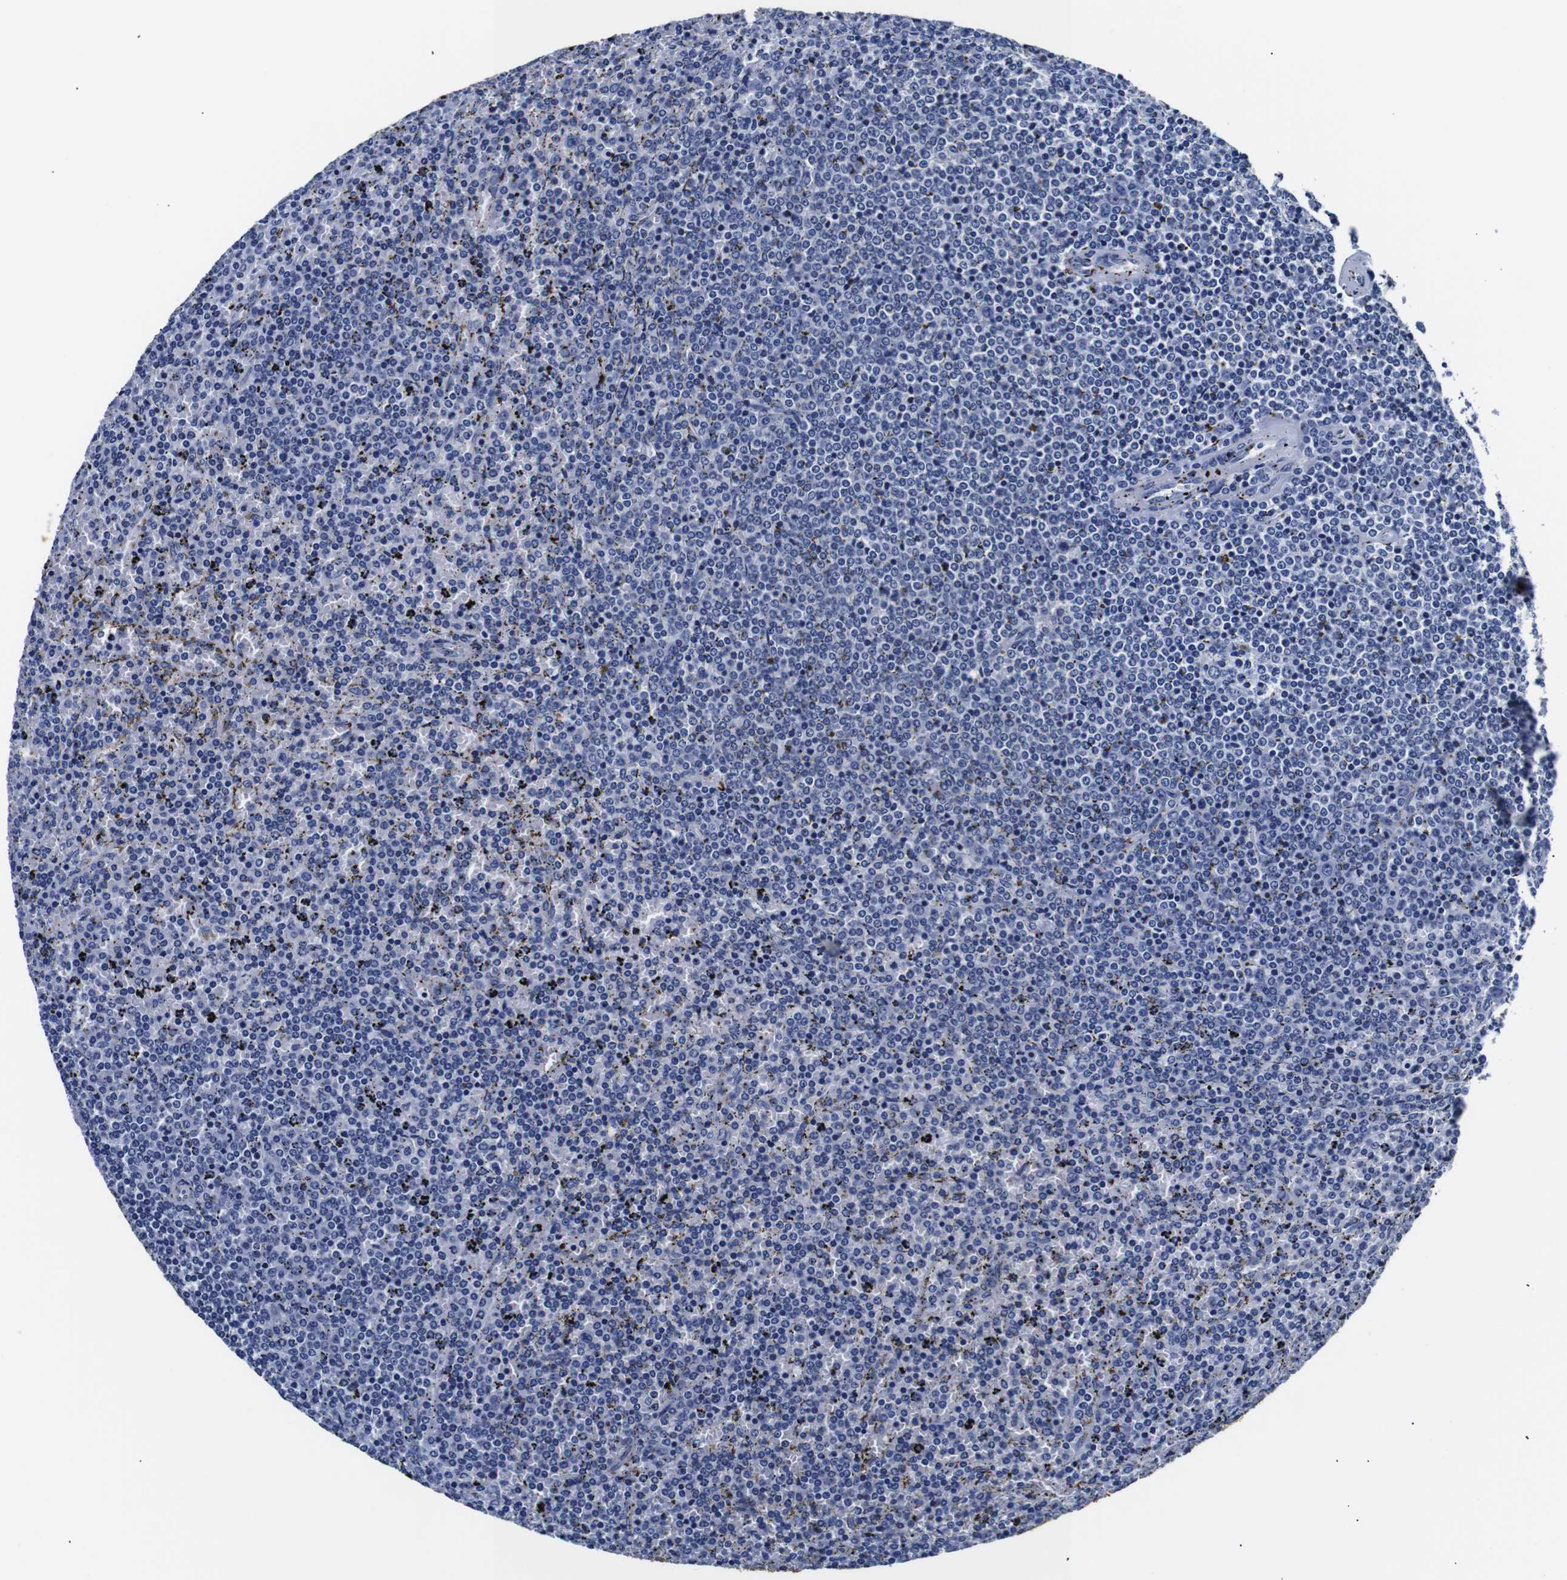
{"staining": {"intensity": "negative", "quantity": "none", "location": "none"}, "tissue": "lymphoma", "cell_type": "Tumor cells", "image_type": "cancer", "snomed": [{"axis": "morphology", "description": "Malignant lymphoma, non-Hodgkin's type, Low grade"}, {"axis": "topography", "description": "Spleen"}], "caption": "Tumor cells are negative for brown protein staining in lymphoma.", "gene": "GAP43", "patient": {"sex": "female", "age": 77}}